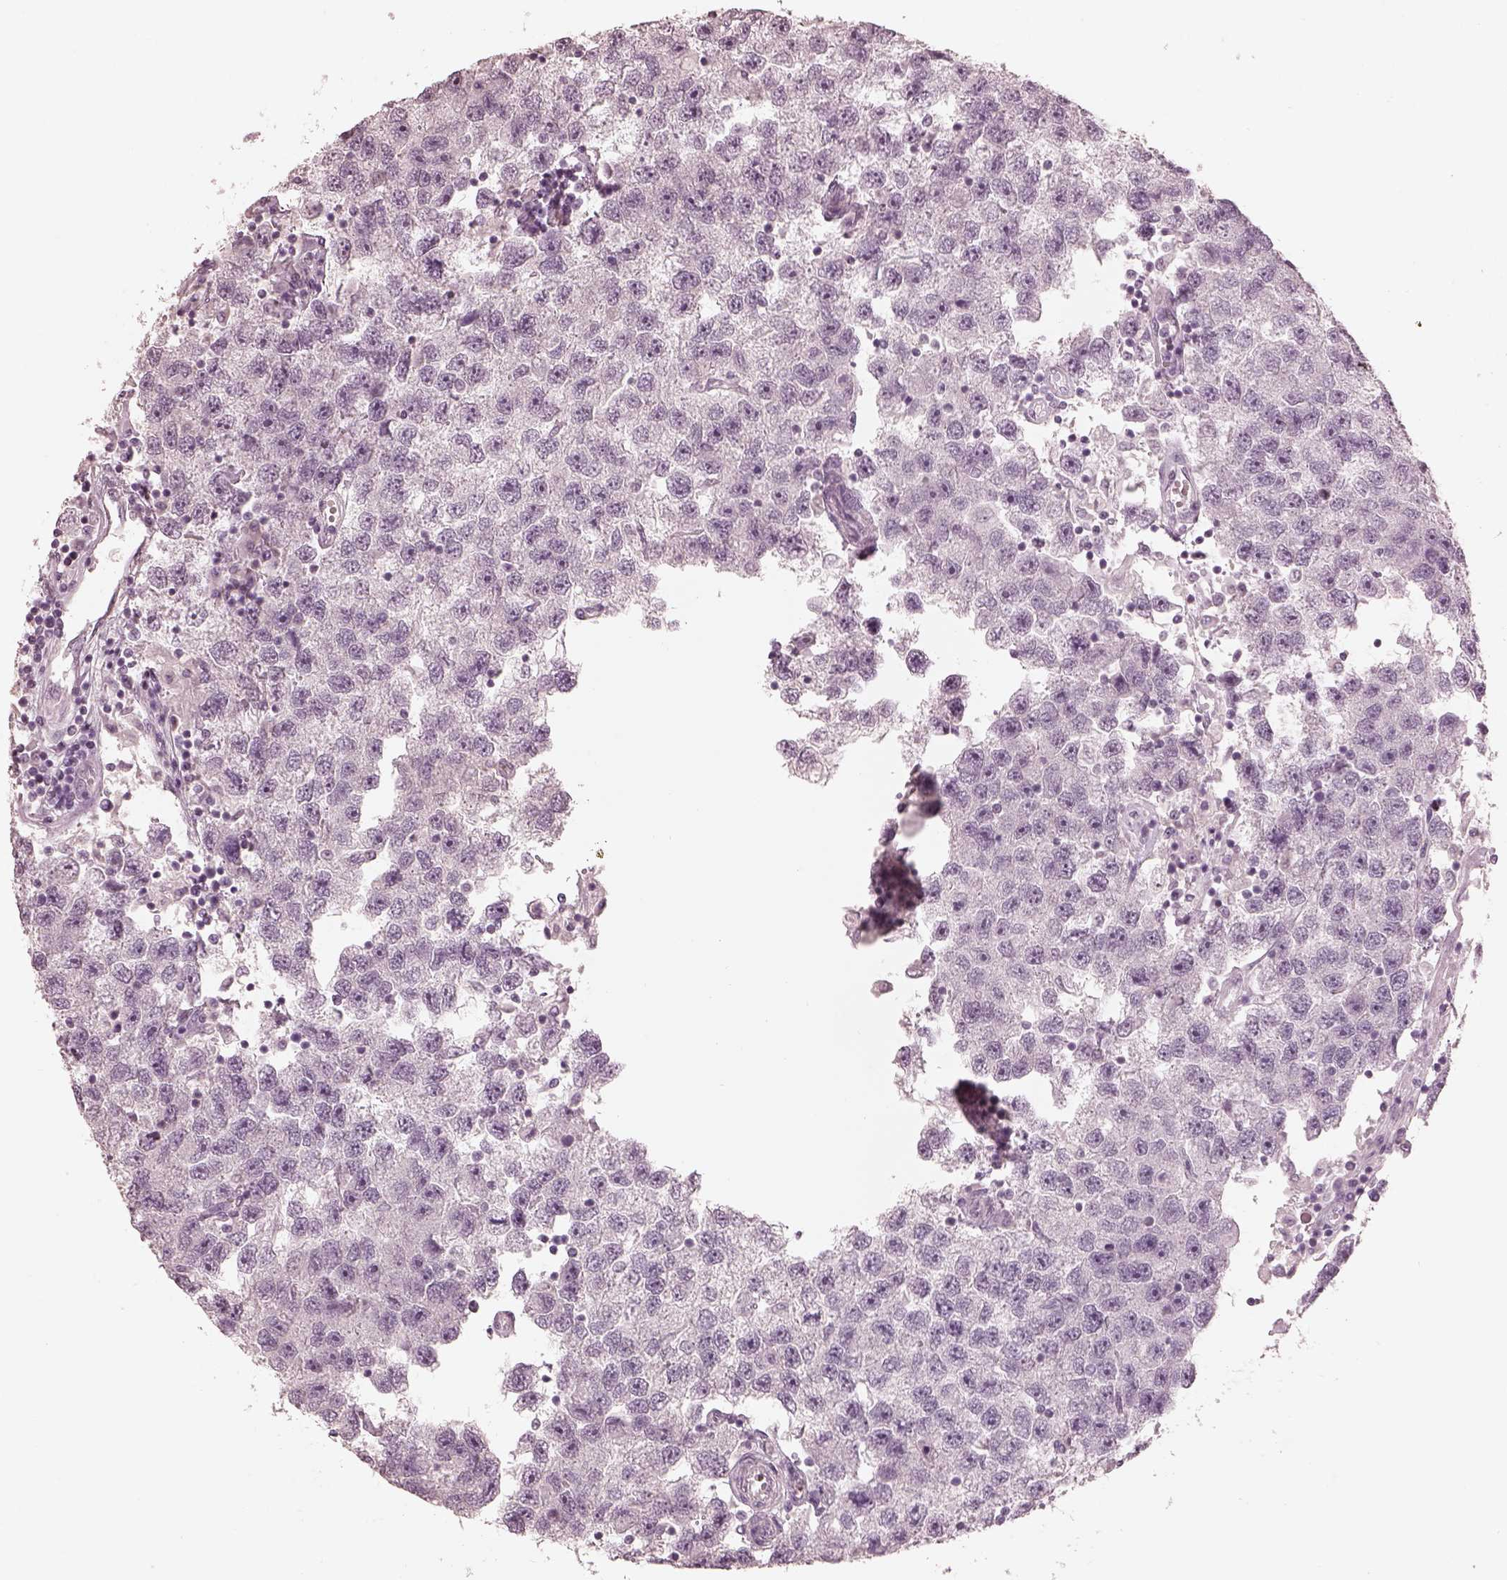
{"staining": {"intensity": "negative", "quantity": "none", "location": "none"}, "tissue": "testis cancer", "cell_type": "Tumor cells", "image_type": "cancer", "snomed": [{"axis": "morphology", "description": "Seminoma, NOS"}, {"axis": "topography", "description": "Testis"}], "caption": "Protein analysis of testis cancer exhibits no significant positivity in tumor cells.", "gene": "PRKACG", "patient": {"sex": "male", "age": 26}}